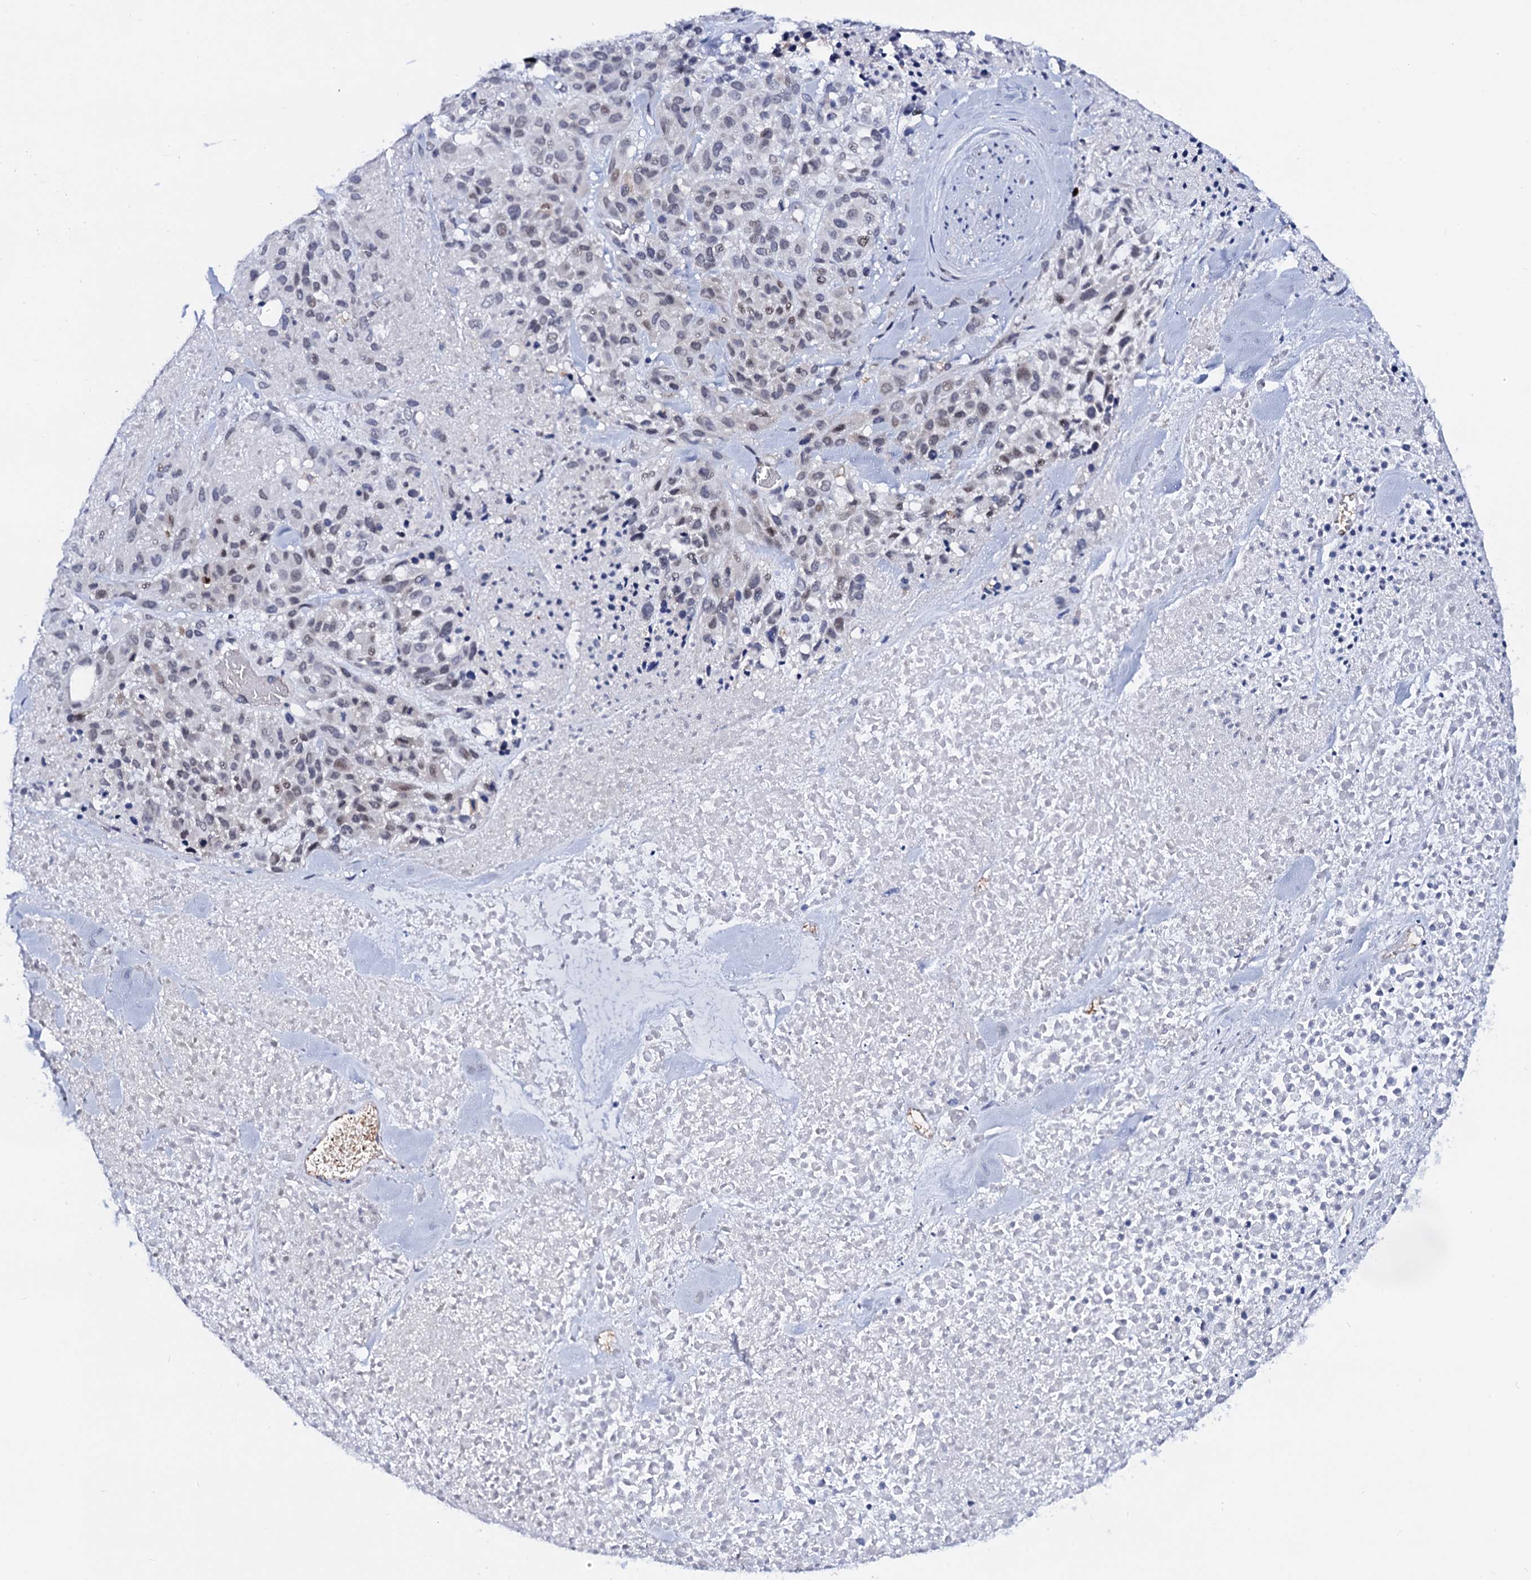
{"staining": {"intensity": "weak", "quantity": "<25%", "location": "nuclear"}, "tissue": "melanoma", "cell_type": "Tumor cells", "image_type": "cancer", "snomed": [{"axis": "morphology", "description": "Malignant melanoma, Metastatic site"}, {"axis": "topography", "description": "Skin"}], "caption": "Tumor cells are negative for protein expression in human malignant melanoma (metastatic site). (DAB immunohistochemistry (IHC), high magnification).", "gene": "C16orf87", "patient": {"sex": "female", "age": 81}}